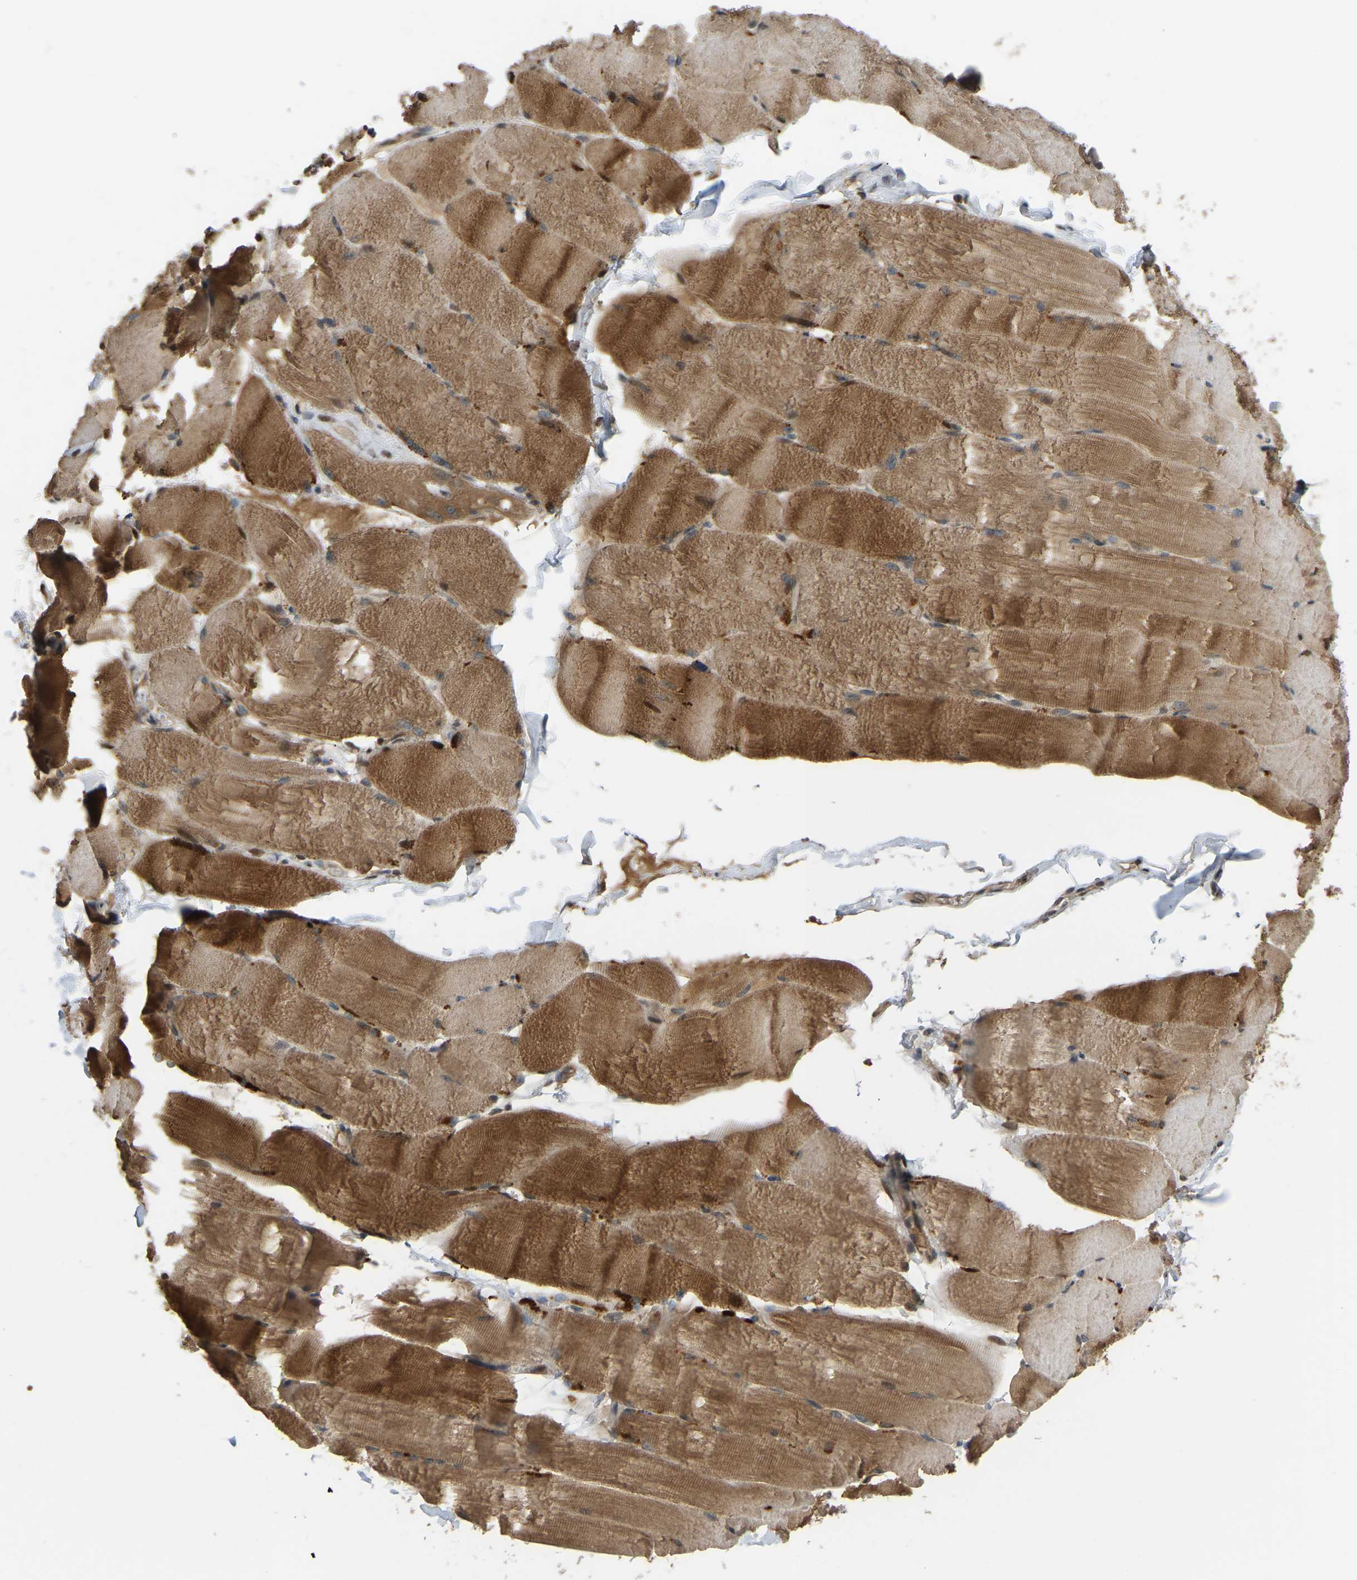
{"staining": {"intensity": "strong", "quantity": ">75%", "location": "cytoplasmic/membranous"}, "tissue": "skeletal muscle", "cell_type": "Myocytes", "image_type": "normal", "snomed": [{"axis": "morphology", "description": "Normal tissue, NOS"}, {"axis": "topography", "description": "Skin"}, {"axis": "topography", "description": "Skeletal muscle"}], "caption": "Immunohistochemistry (DAB (3,3'-diaminobenzidine)) staining of benign human skeletal muscle demonstrates strong cytoplasmic/membranous protein expression in approximately >75% of myocytes. Immunohistochemistry stains the protein in brown and the nuclei are stained blue.", "gene": "C21orf91", "patient": {"sex": "male", "age": 83}}